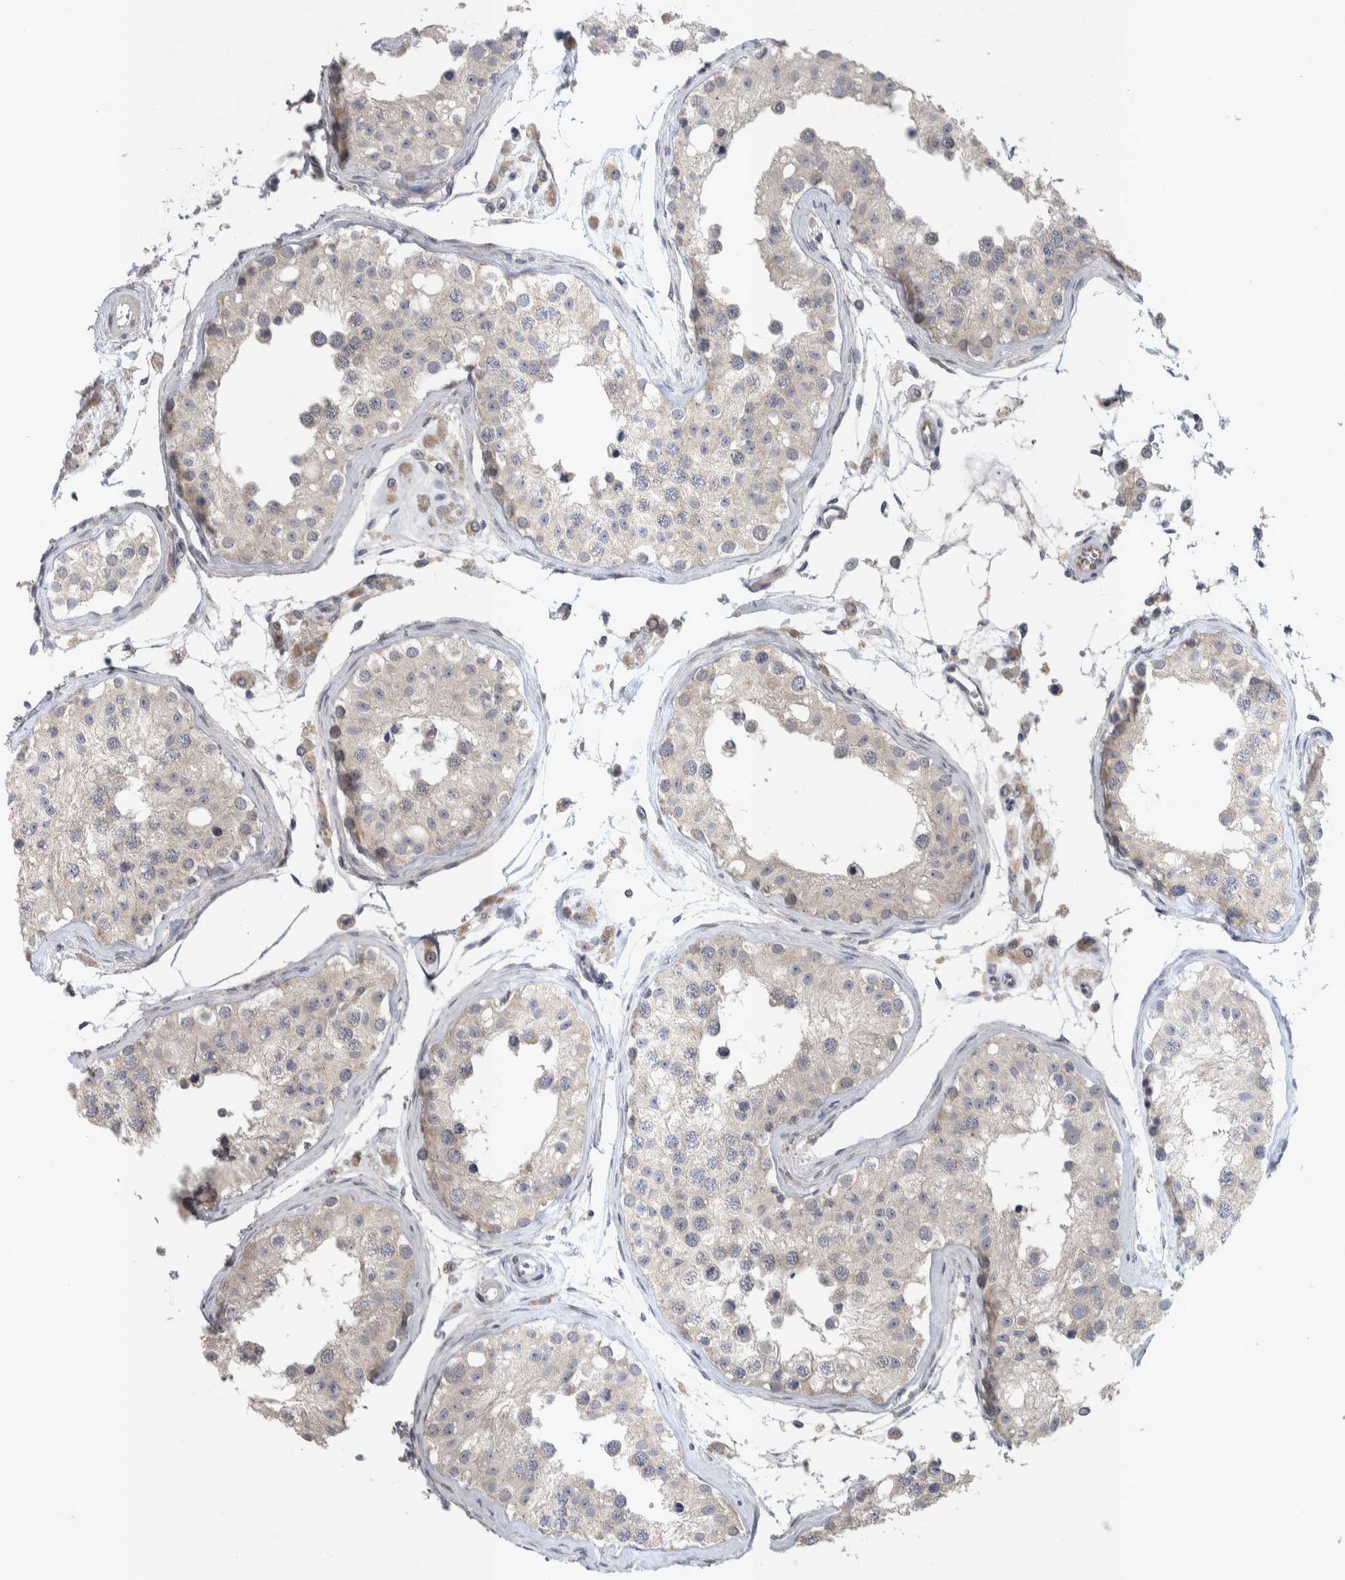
{"staining": {"intensity": "weak", "quantity": ">75%", "location": "cytoplasmic/membranous"}, "tissue": "testis", "cell_type": "Cells in seminiferous ducts", "image_type": "normal", "snomed": [{"axis": "morphology", "description": "Normal tissue, NOS"}, {"axis": "morphology", "description": "Adenocarcinoma, metastatic, NOS"}, {"axis": "topography", "description": "Testis"}], "caption": "About >75% of cells in seminiferous ducts in benign human testis demonstrate weak cytoplasmic/membranous protein positivity as visualized by brown immunohistochemical staining.", "gene": "SRP68", "patient": {"sex": "male", "age": 26}}